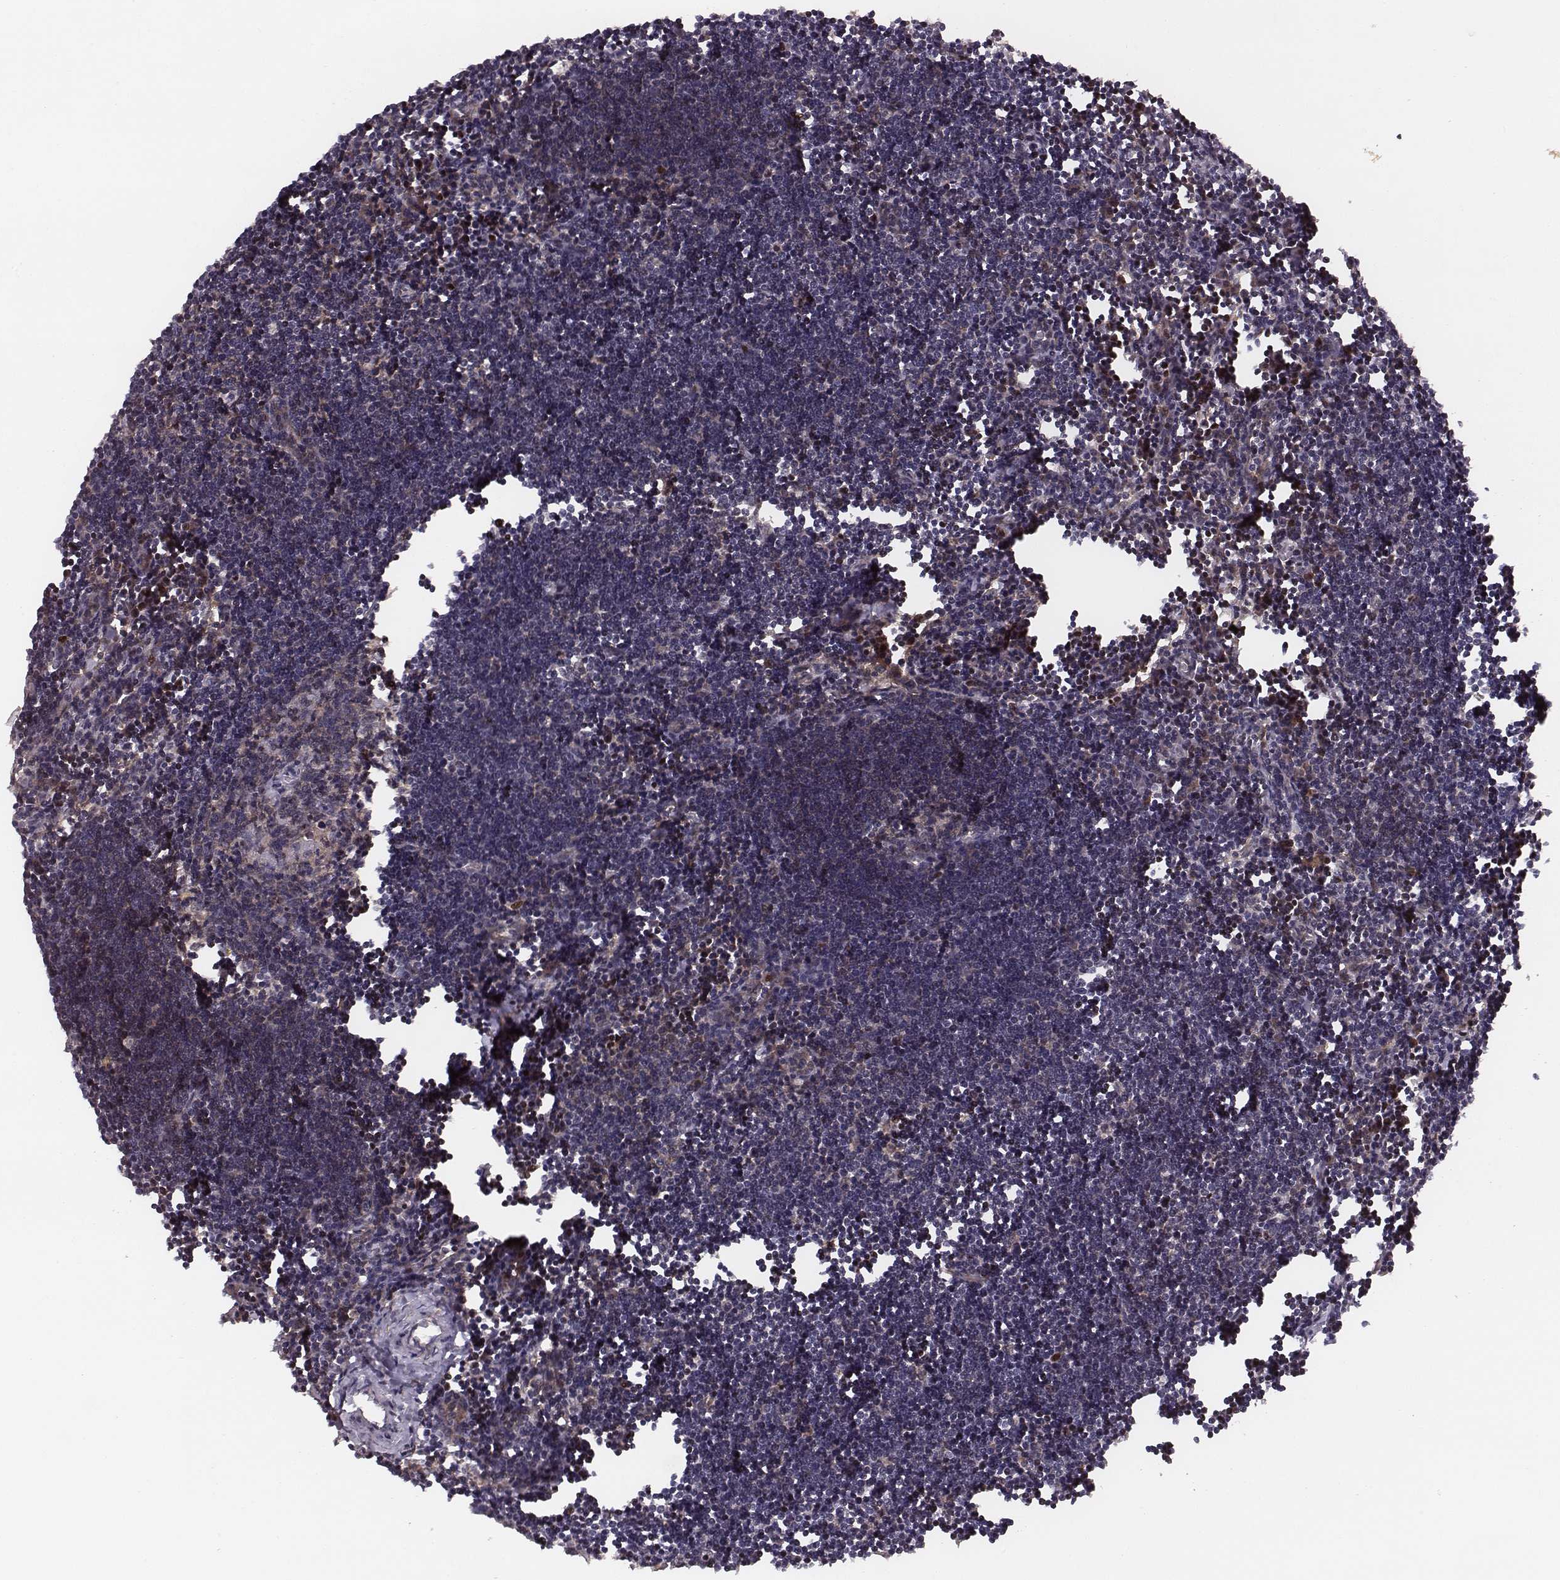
{"staining": {"intensity": "moderate", "quantity": ">75%", "location": "cytoplasmic/membranous"}, "tissue": "lymph node", "cell_type": "Germinal center cells", "image_type": "normal", "snomed": [{"axis": "morphology", "description": "Normal tissue, NOS"}, {"axis": "topography", "description": "Lymph node"}], "caption": "This is a histology image of immunohistochemistry staining of benign lymph node, which shows moderate staining in the cytoplasmic/membranous of germinal center cells.", "gene": "VPS26A", "patient": {"sex": "male", "age": 55}}